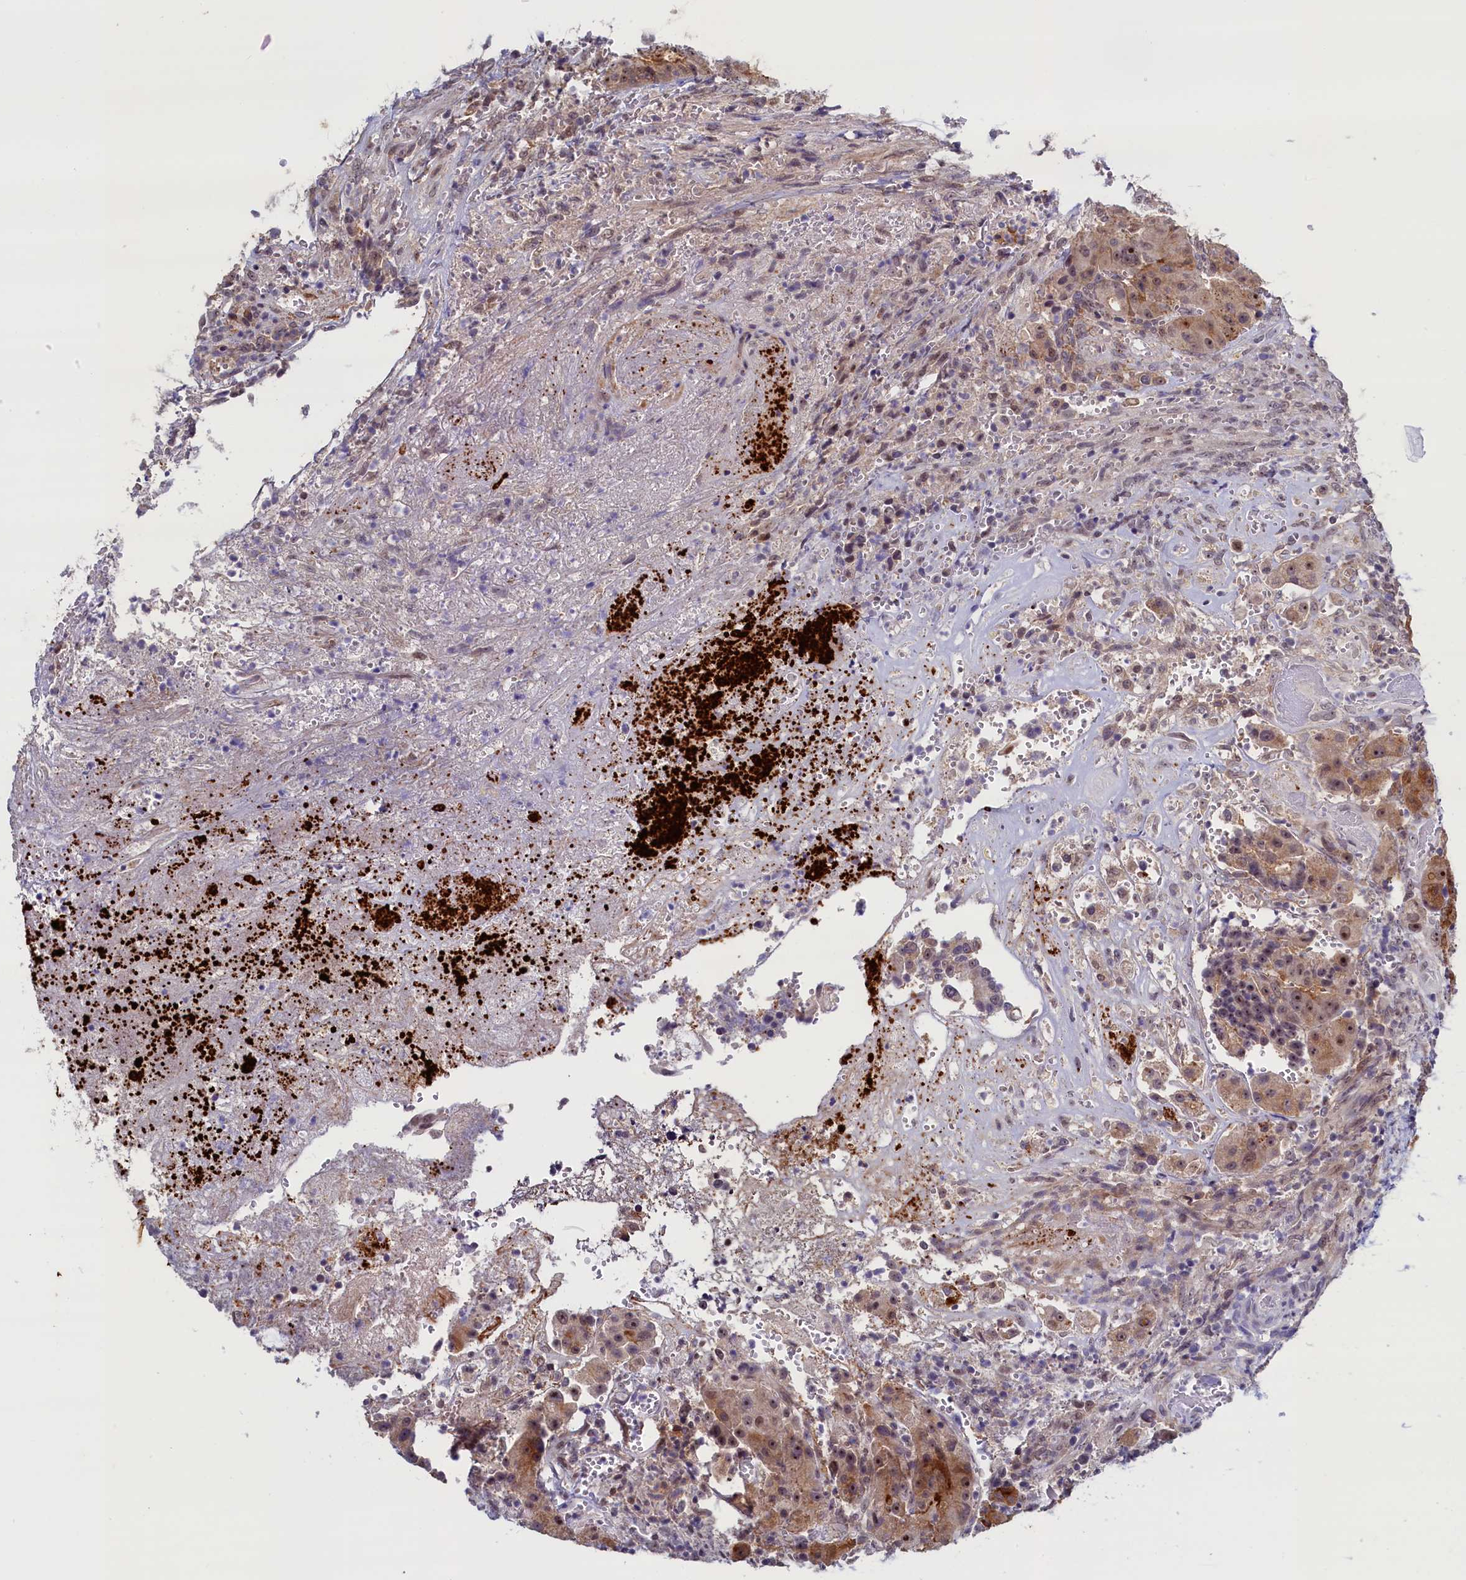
{"staining": {"intensity": "moderate", "quantity": "25%-75%", "location": "cytoplasmic/membranous,nuclear"}, "tissue": "colorectal cancer", "cell_type": "Tumor cells", "image_type": "cancer", "snomed": [{"axis": "morphology", "description": "Adenocarcinoma, NOS"}, {"axis": "topography", "description": "Rectum"}], "caption": "Protein staining reveals moderate cytoplasmic/membranous and nuclear staining in about 25%-75% of tumor cells in colorectal cancer (adenocarcinoma).", "gene": "PACSIN3", "patient": {"sex": "male", "age": 69}}